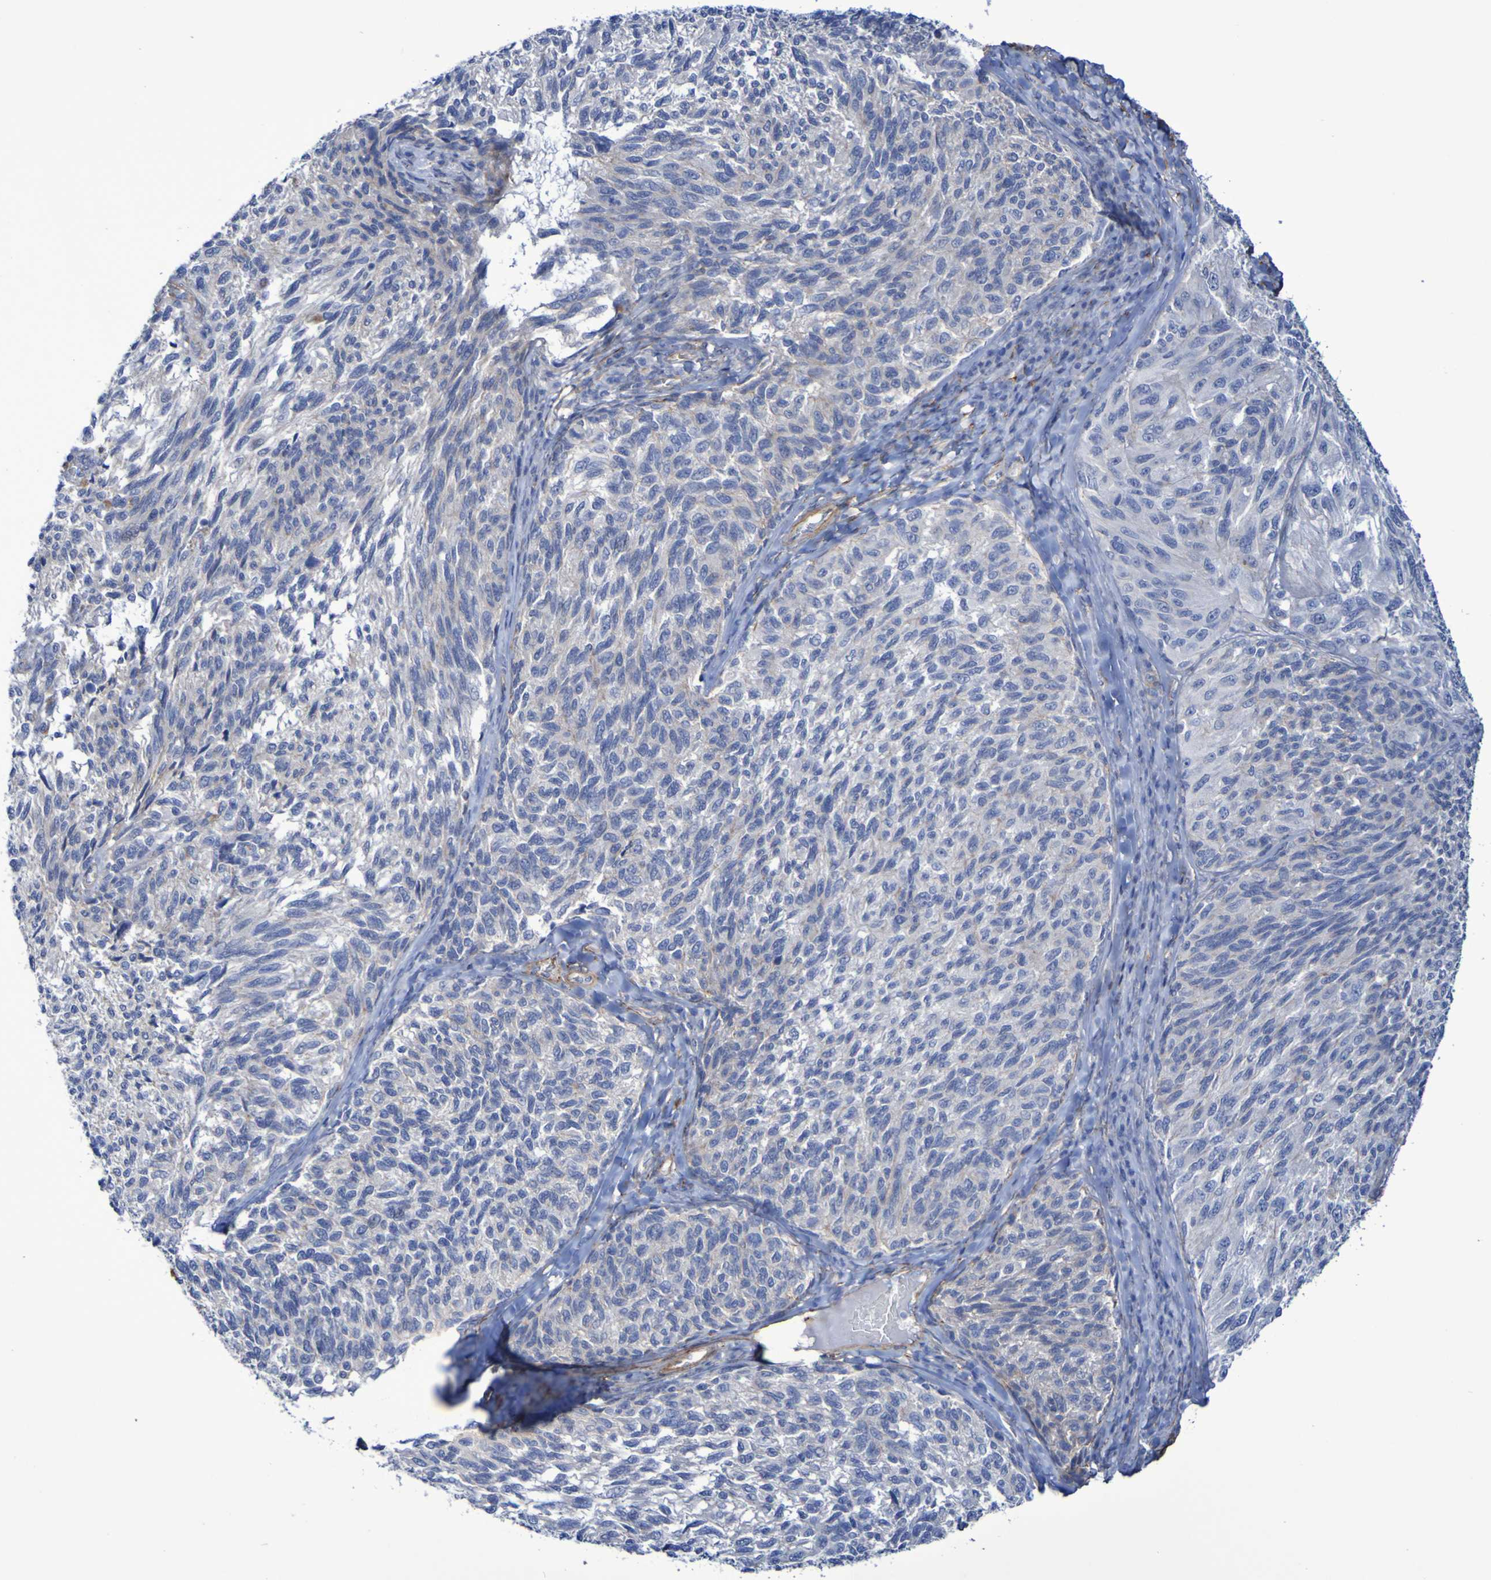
{"staining": {"intensity": "negative", "quantity": "none", "location": "none"}, "tissue": "melanoma", "cell_type": "Tumor cells", "image_type": "cancer", "snomed": [{"axis": "morphology", "description": "Malignant melanoma, NOS"}, {"axis": "topography", "description": "Skin"}], "caption": "Immunohistochemistry photomicrograph of neoplastic tissue: human melanoma stained with DAB displays no significant protein positivity in tumor cells.", "gene": "LPP", "patient": {"sex": "female", "age": 73}}